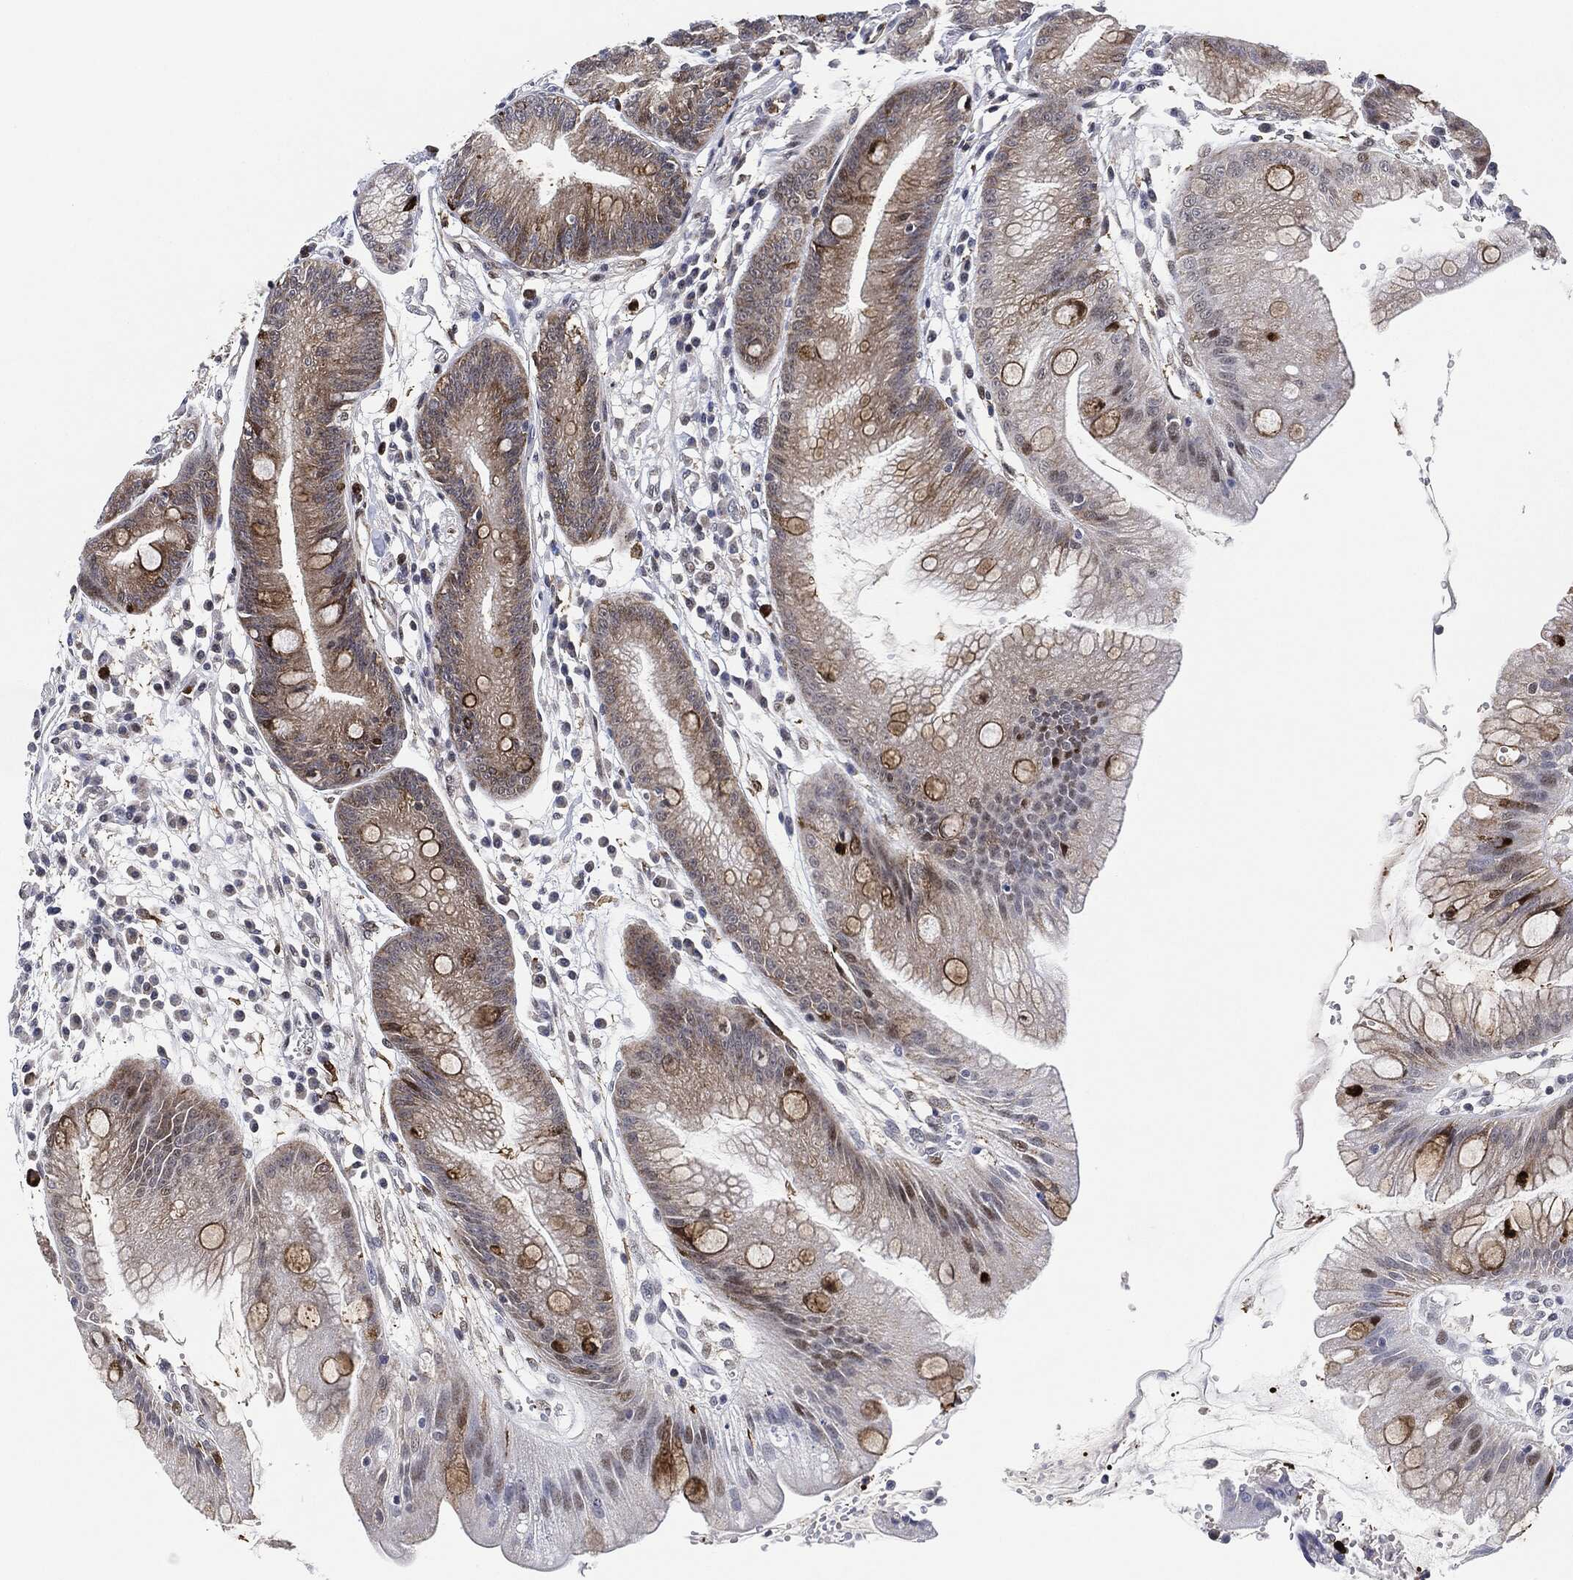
{"staining": {"intensity": "strong", "quantity": "<25%", "location": "cytoplasmic/membranous"}, "tissue": "stomach", "cell_type": "Glandular cells", "image_type": "normal", "snomed": [{"axis": "morphology", "description": "Normal tissue, NOS"}, {"axis": "morphology", "description": "Inflammation, NOS"}, {"axis": "topography", "description": "Stomach, lower"}], "caption": "Immunohistochemistry photomicrograph of benign stomach: human stomach stained using immunohistochemistry displays medium levels of strong protein expression localized specifically in the cytoplasmic/membranous of glandular cells, appearing as a cytoplasmic/membranous brown color.", "gene": "NANOS3", "patient": {"sex": "male", "age": 59}}